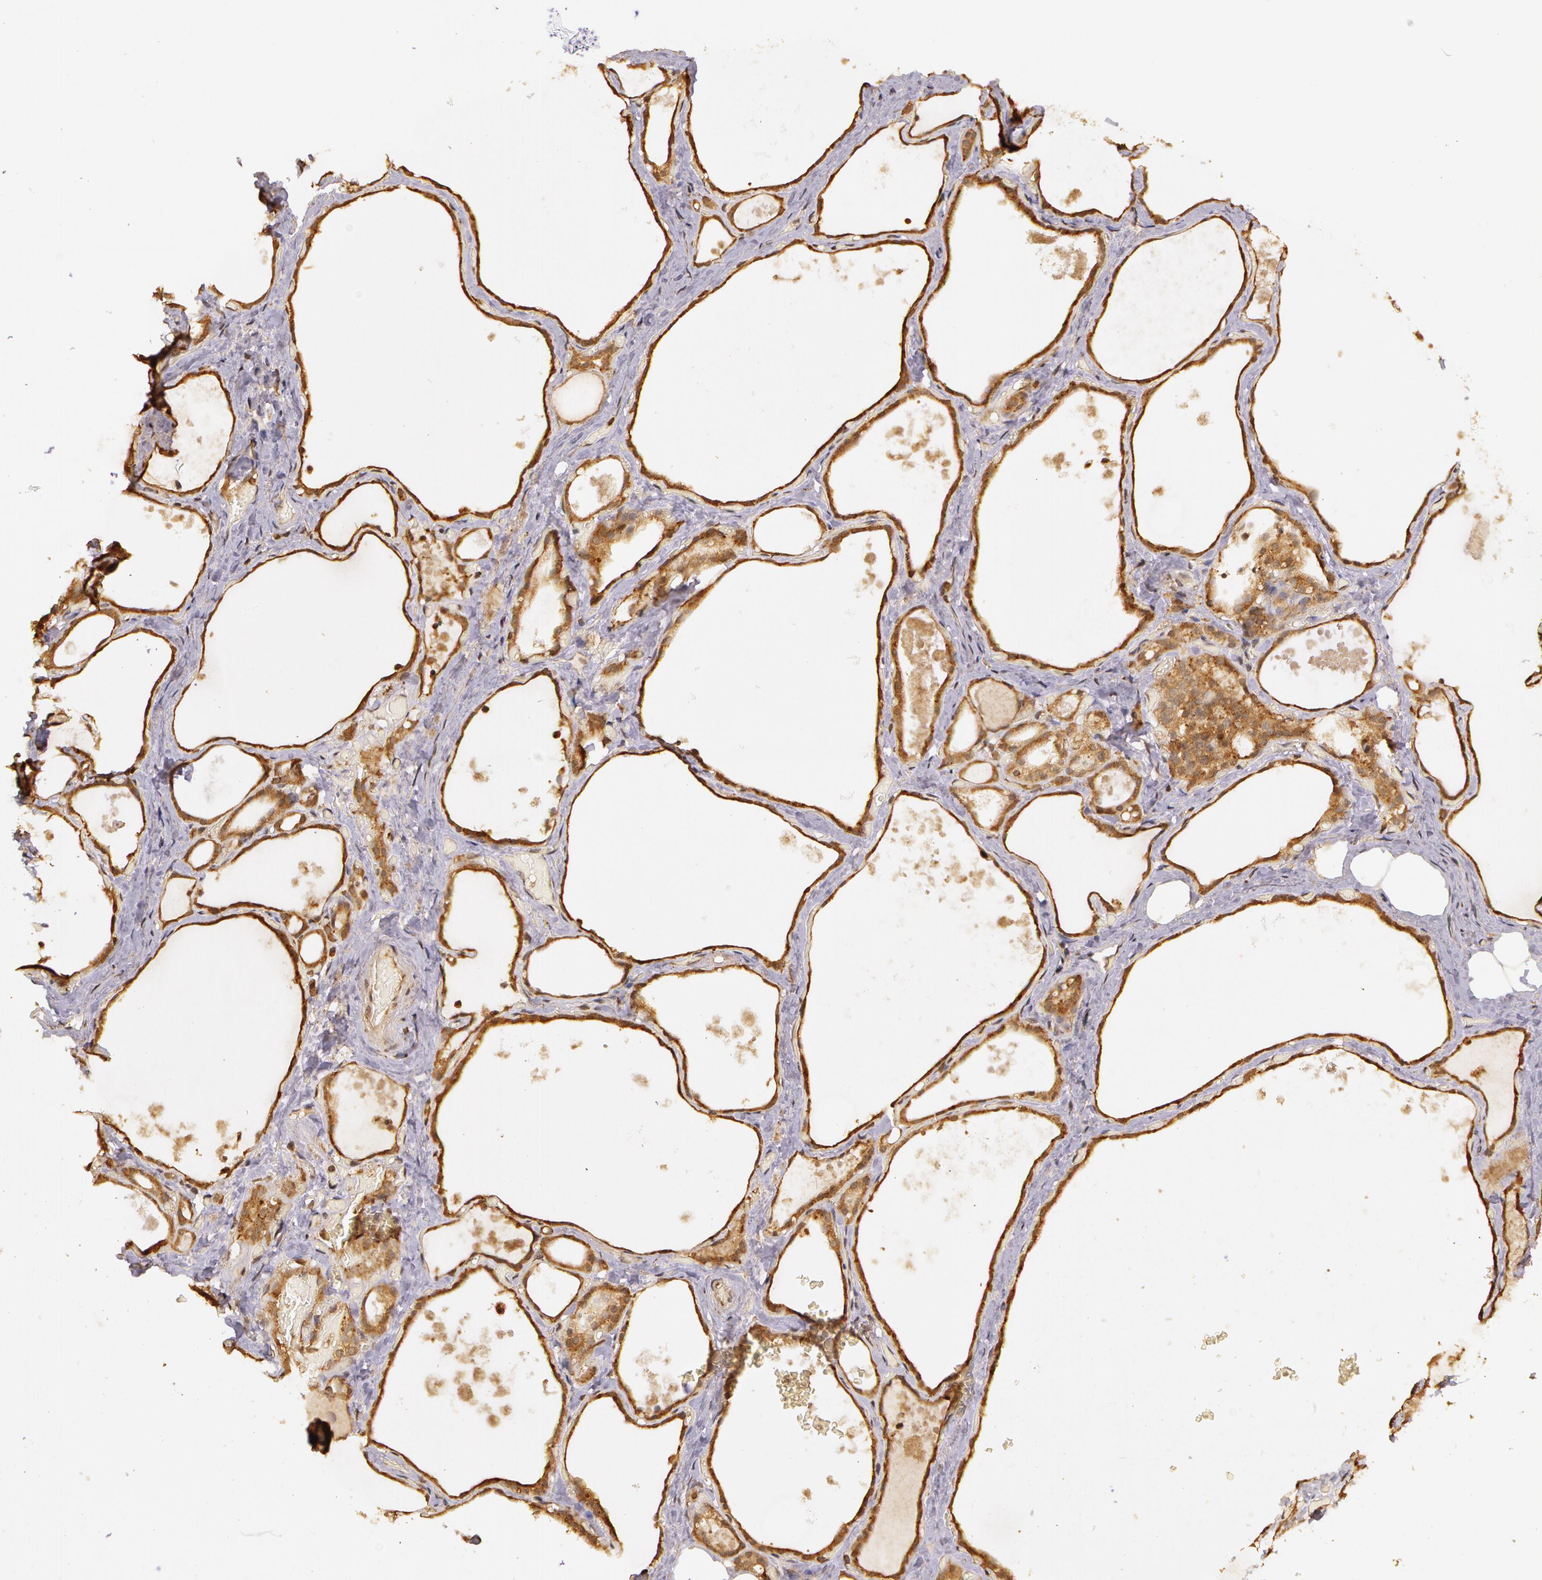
{"staining": {"intensity": "strong", "quantity": ">75%", "location": "cytoplasmic/membranous"}, "tissue": "thyroid gland", "cell_type": "Glandular cells", "image_type": "normal", "snomed": [{"axis": "morphology", "description": "Normal tissue, NOS"}, {"axis": "topography", "description": "Thyroid gland"}], "caption": "Strong cytoplasmic/membranous positivity for a protein is appreciated in approximately >75% of glandular cells of benign thyroid gland using IHC.", "gene": "ASCC2", "patient": {"sex": "male", "age": 61}}